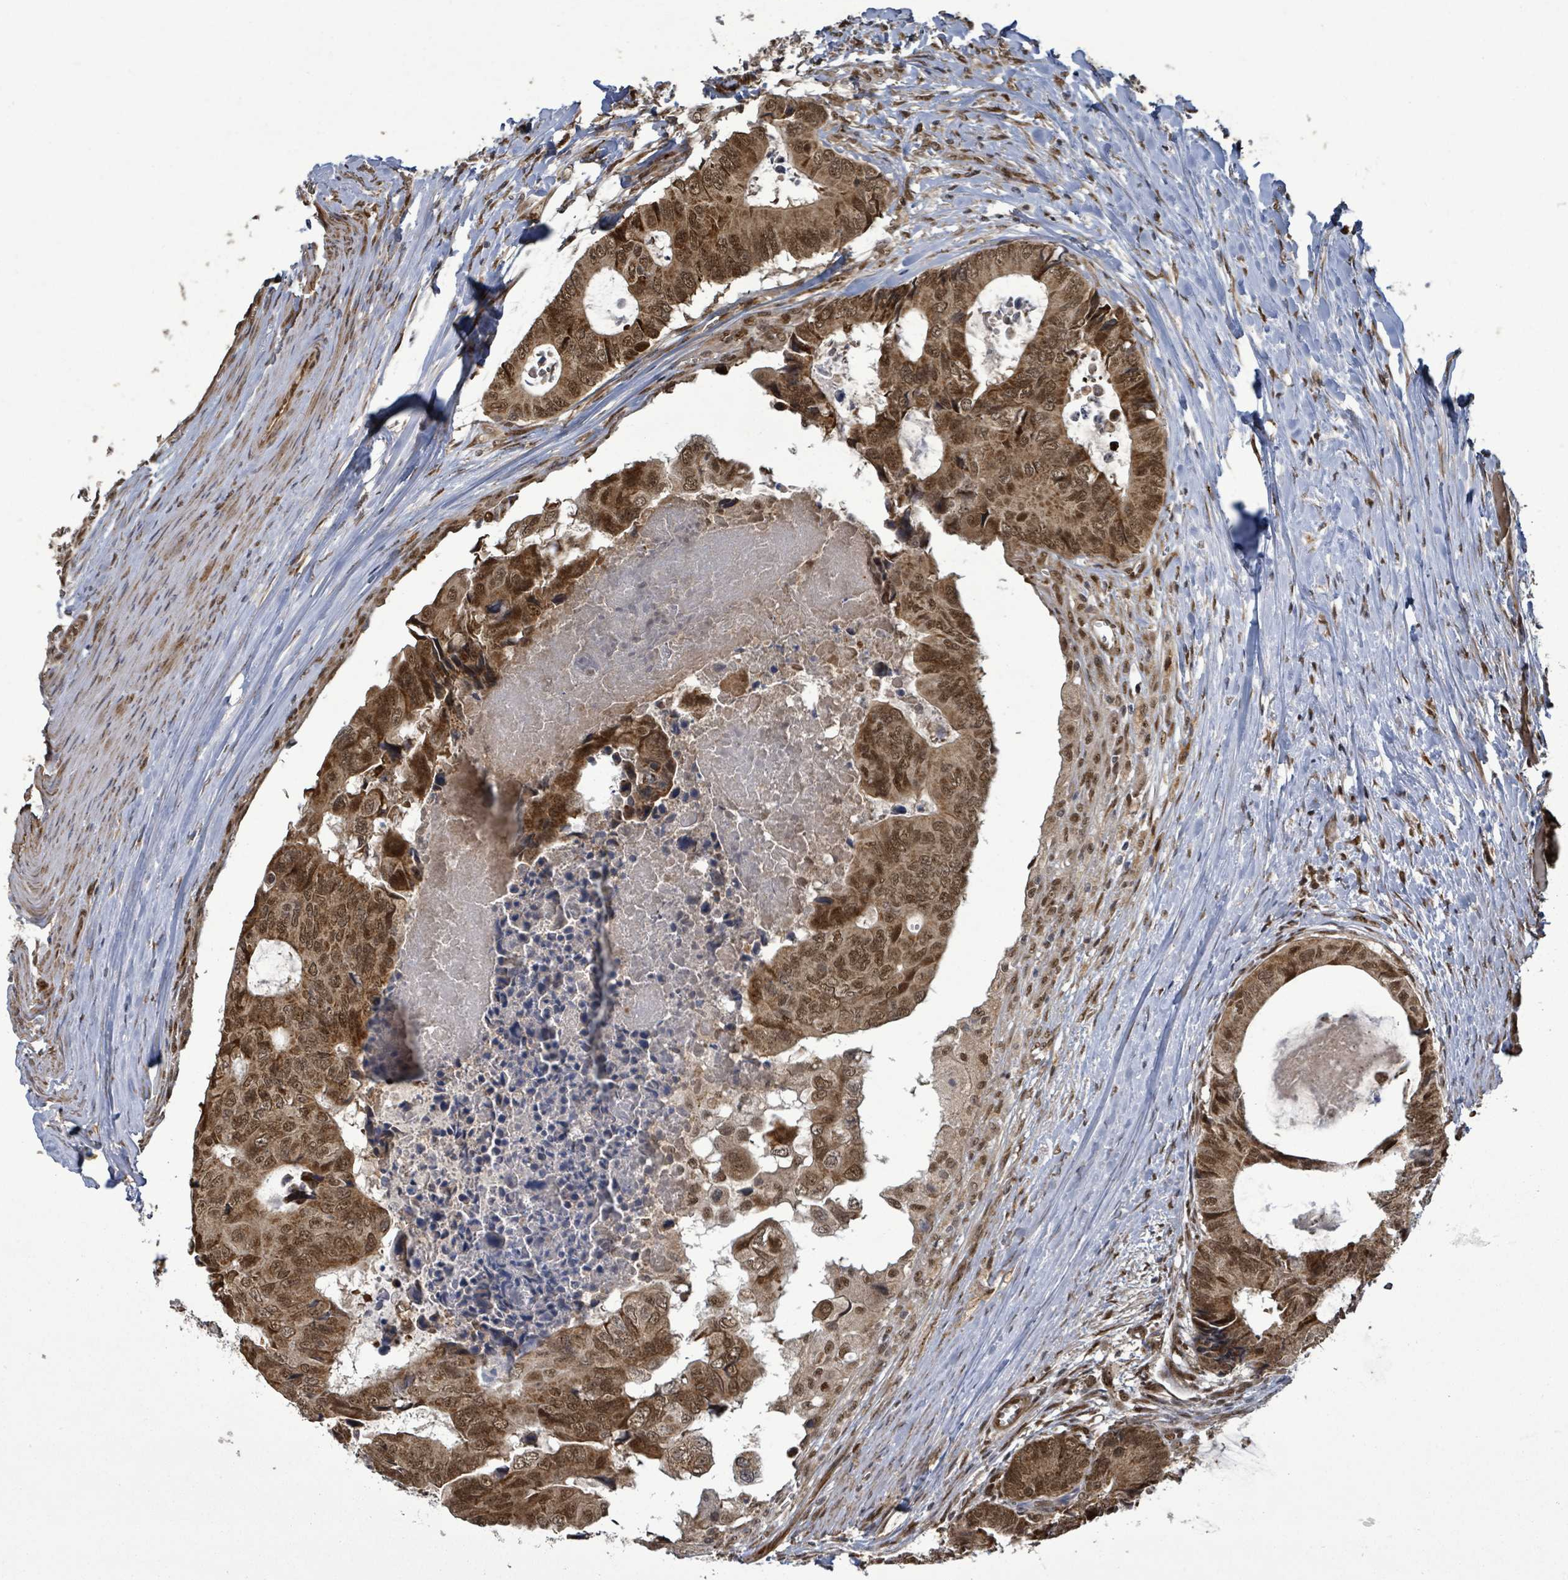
{"staining": {"intensity": "strong", "quantity": ">75%", "location": "nuclear"}, "tissue": "colorectal cancer", "cell_type": "Tumor cells", "image_type": "cancer", "snomed": [{"axis": "morphology", "description": "Adenocarcinoma, NOS"}, {"axis": "topography", "description": "Colon"}], "caption": "Strong nuclear expression for a protein is seen in about >75% of tumor cells of adenocarcinoma (colorectal) using IHC.", "gene": "PATZ1", "patient": {"sex": "male", "age": 85}}